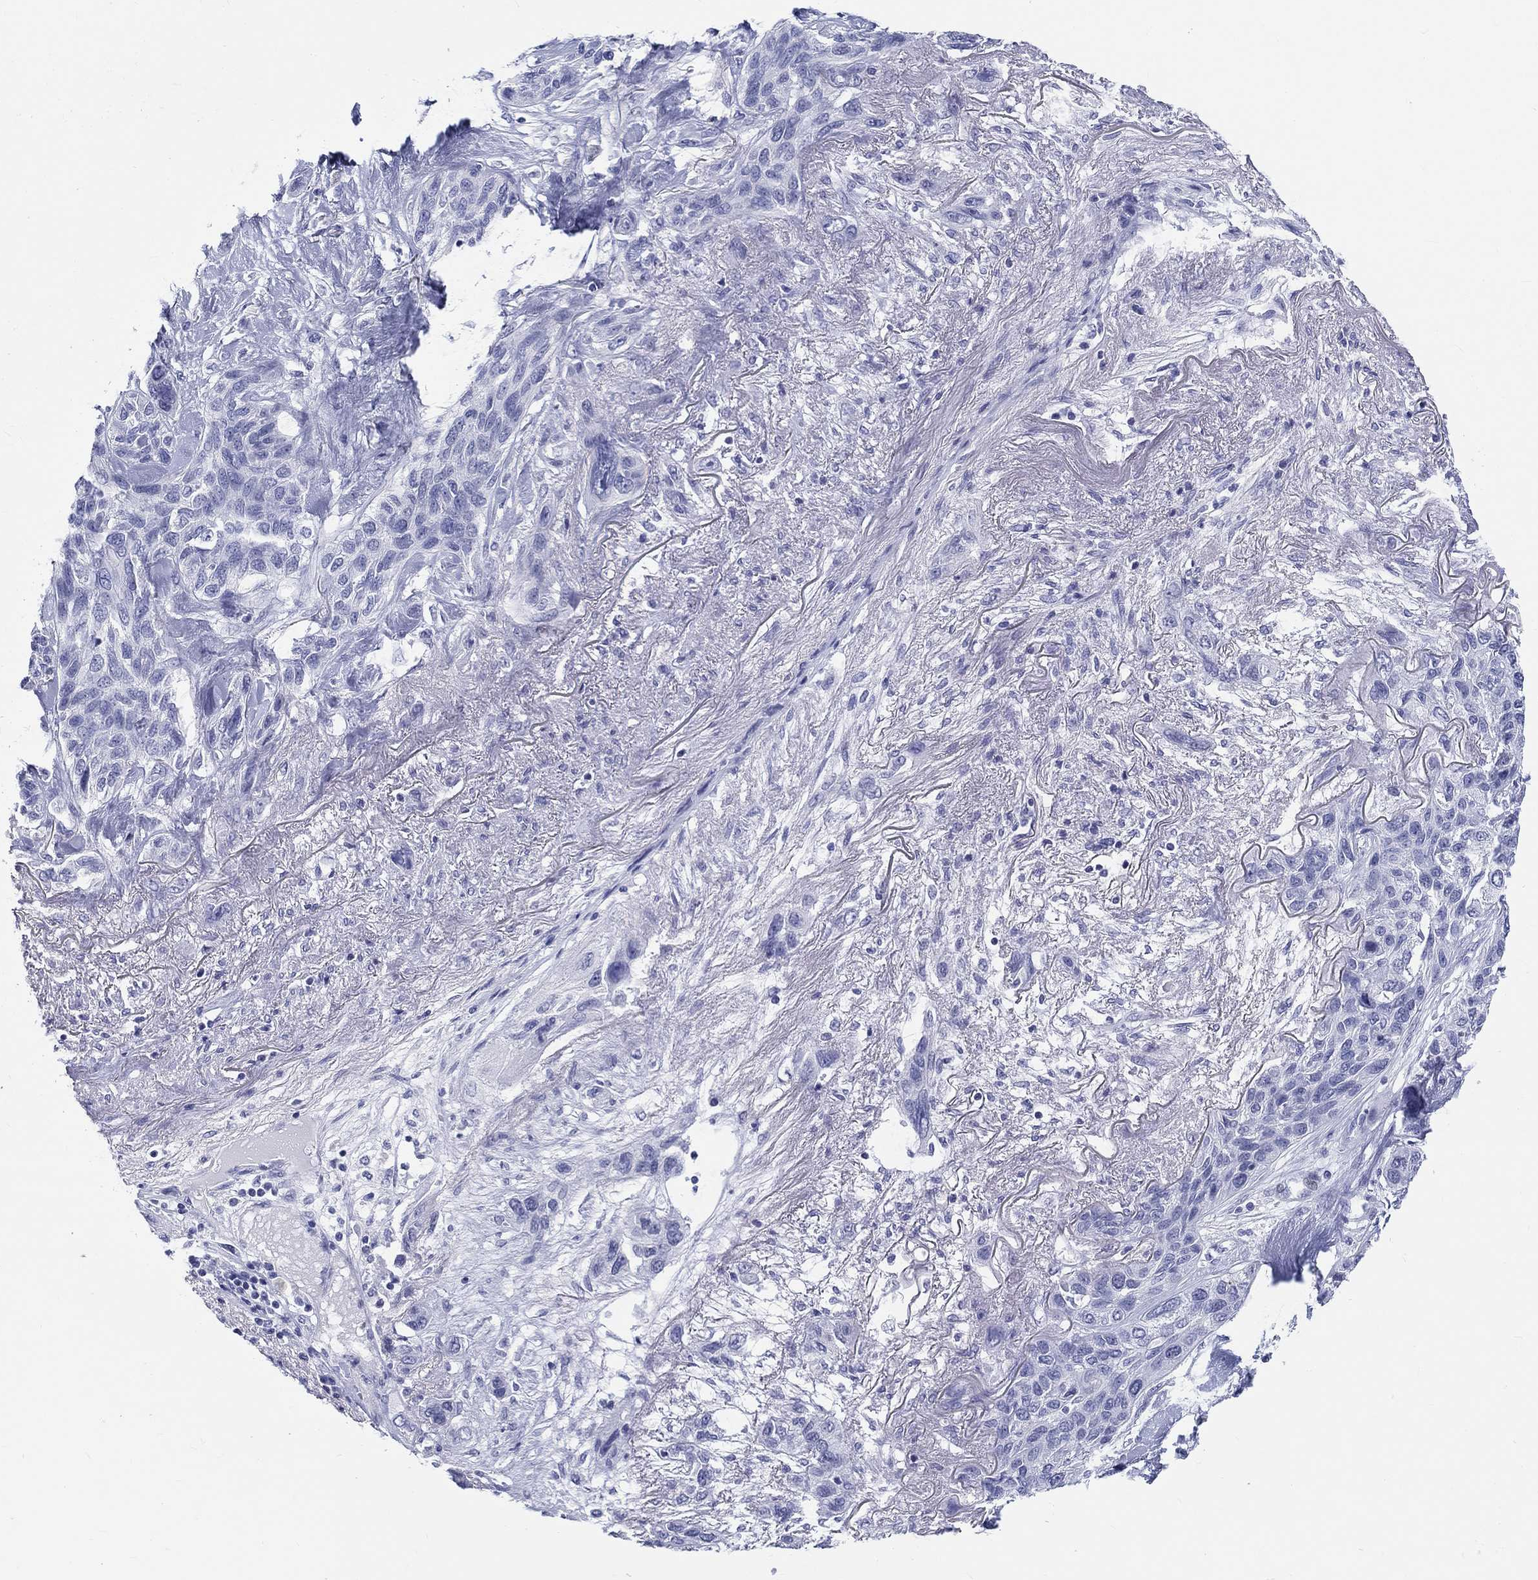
{"staining": {"intensity": "negative", "quantity": "none", "location": "none"}, "tissue": "lung cancer", "cell_type": "Tumor cells", "image_type": "cancer", "snomed": [{"axis": "morphology", "description": "Squamous cell carcinoma, NOS"}, {"axis": "topography", "description": "Lung"}], "caption": "Immunohistochemical staining of human squamous cell carcinoma (lung) displays no significant positivity in tumor cells.", "gene": "H1-1", "patient": {"sex": "female", "age": 70}}